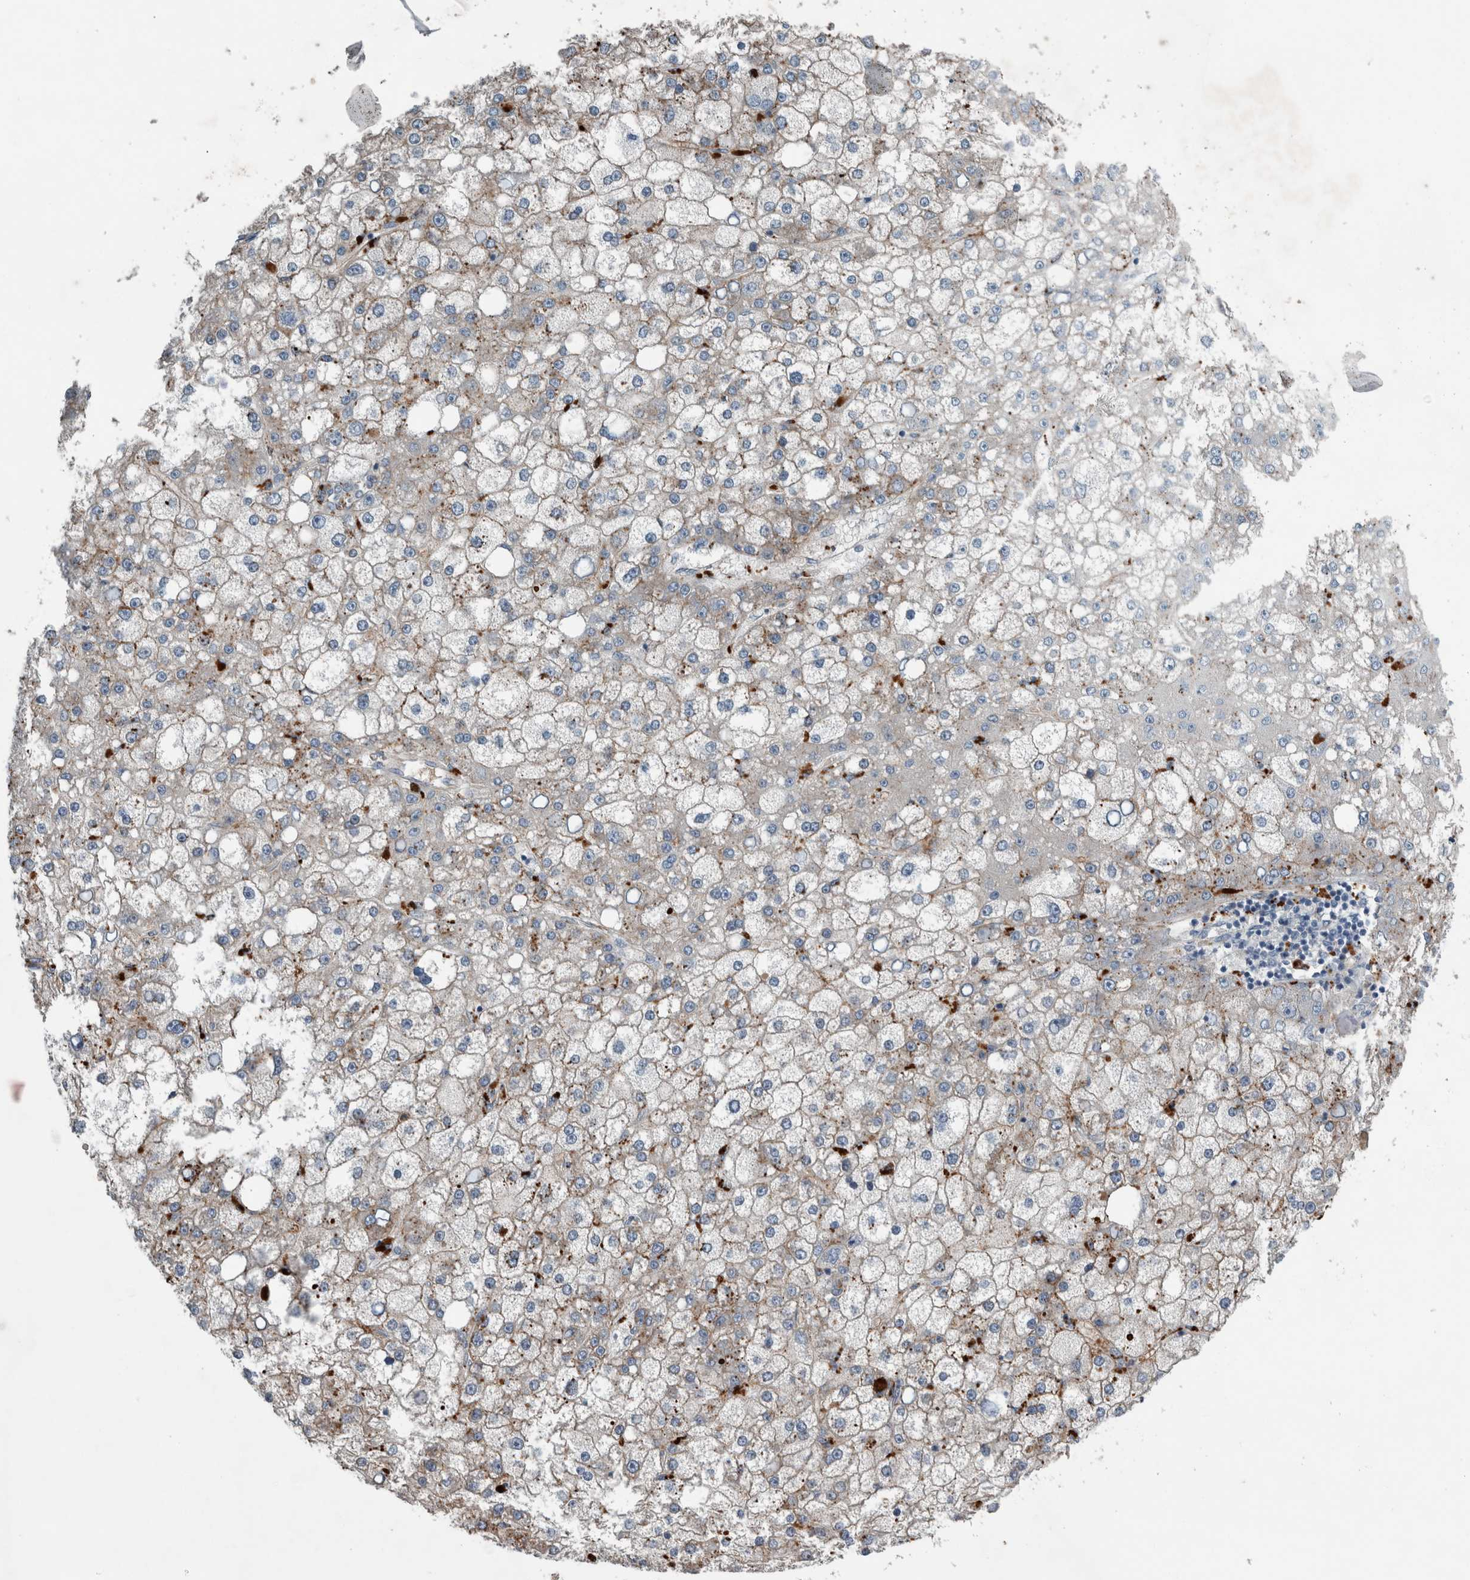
{"staining": {"intensity": "strong", "quantity": ">75%", "location": "cytoplasmic/membranous"}, "tissue": "liver cancer", "cell_type": "Tumor cells", "image_type": "cancer", "snomed": [{"axis": "morphology", "description": "Carcinoma, Hepatocellular, NOS"}, {"axis": "topography", "description": "Liver"}], "caption": "Liver cancer stained with DAB (3,3'-diaminobenzidine) immunohistochemistry (IHC) reveals high levels of strong cytoplasmic/membranous expression in approximately >75% of tumor cells. Using DAB (brown) and hematoxylin (blue) stains, captured at high magnification using brightfield microscopy.", "gene": "GLT8D2", "patient": {"sex": "male", "age": 67}}